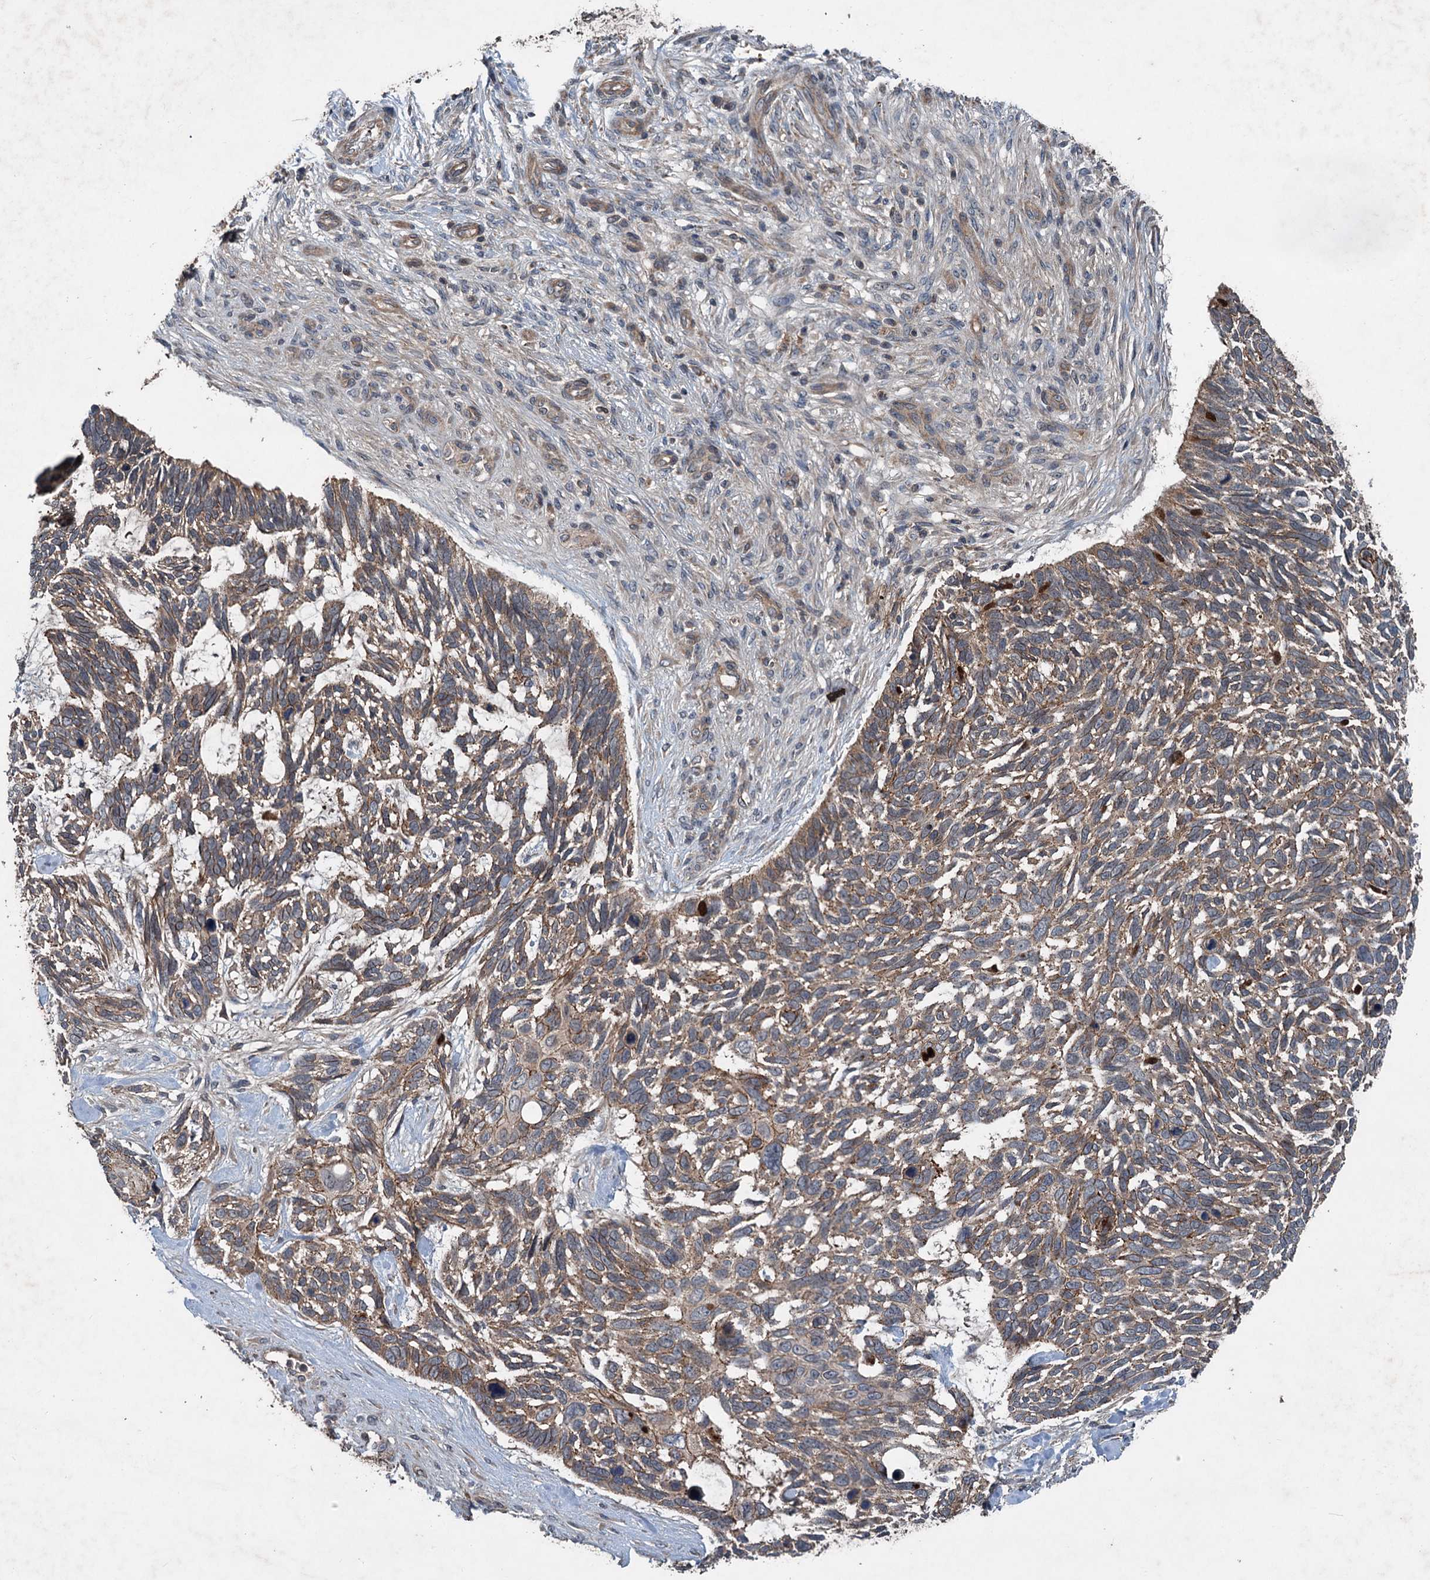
{"staining": {"intensity": "weak", "quantity": ">75%", "location": "cytoplasmic/membranous"}, "tissue": "skin cancer", "cell_type": "Tumor cells", "image_type": "cancer", "snomed": [{"axis": "morphology", "description": "Basal cell carcinoma"}, {"axis": "topography", "description": "Skin"}], "caption": "Tumor cells display low levels of weak cytoplasmic/membranous staining in about >75% of cells in skin basal cell carcinoma.", "gene": "N4BP2L2", "patient": {"sex": "male", "age": 88}}